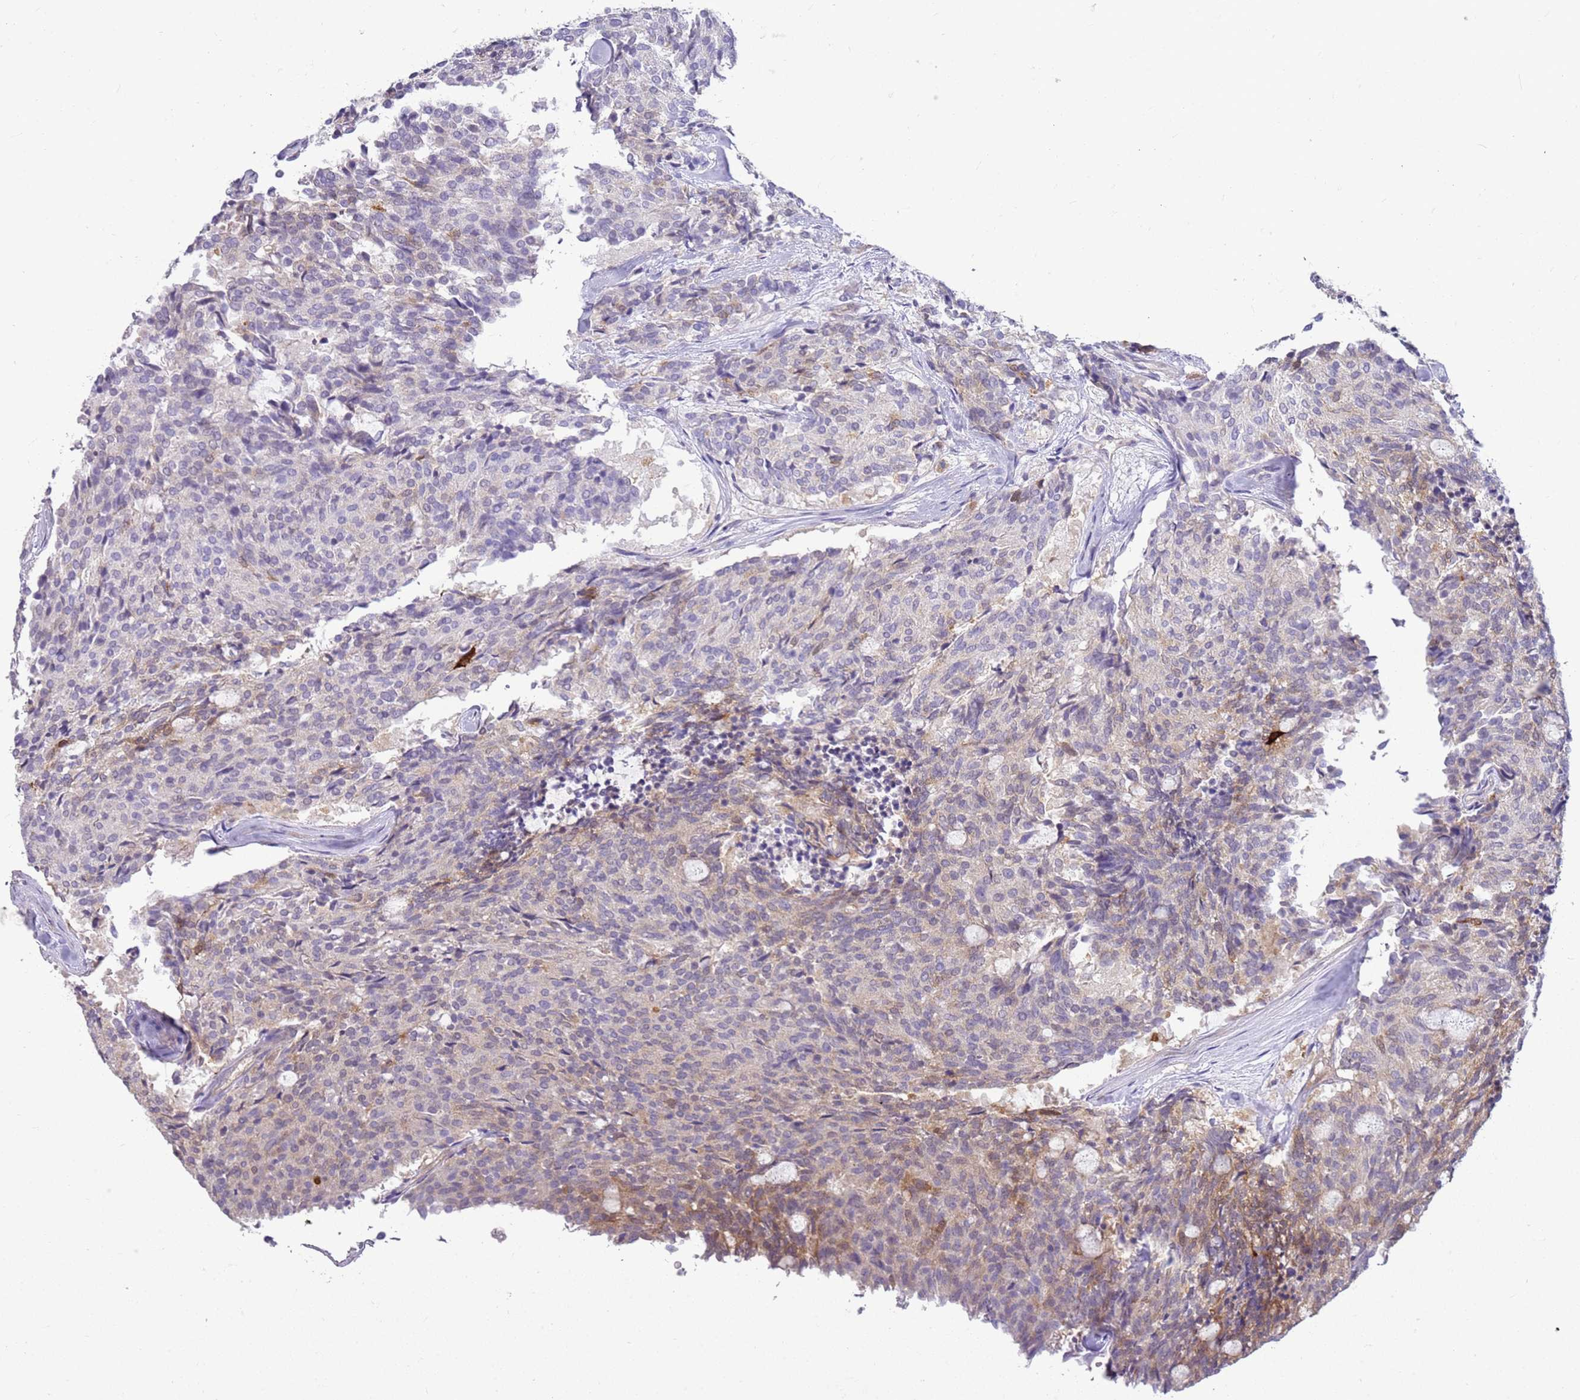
{"staining": {"intensity": "weak", "quantity": "<25%", "location": "cytoplasmic/membranous"}, "tissue": "carcinoid", "cell_type": "Tumor cells", "image_type": "cancer", "snomed": [{"axis": "morphology", "description": "Carcinoid, malignant, NOS"}, {"axis": "topography", "description": "Pancreas"}], "caption": "Immunohistochemistry (IHC) micrograph of neoplastic tissue: human carcinoid (malignant) stained with DAB (3,3'-diaminobenzidine) shows no significant protein staining in tumor cells.", "gene": "HSPB1", "patient": {"sex": "female", "age": 54}}